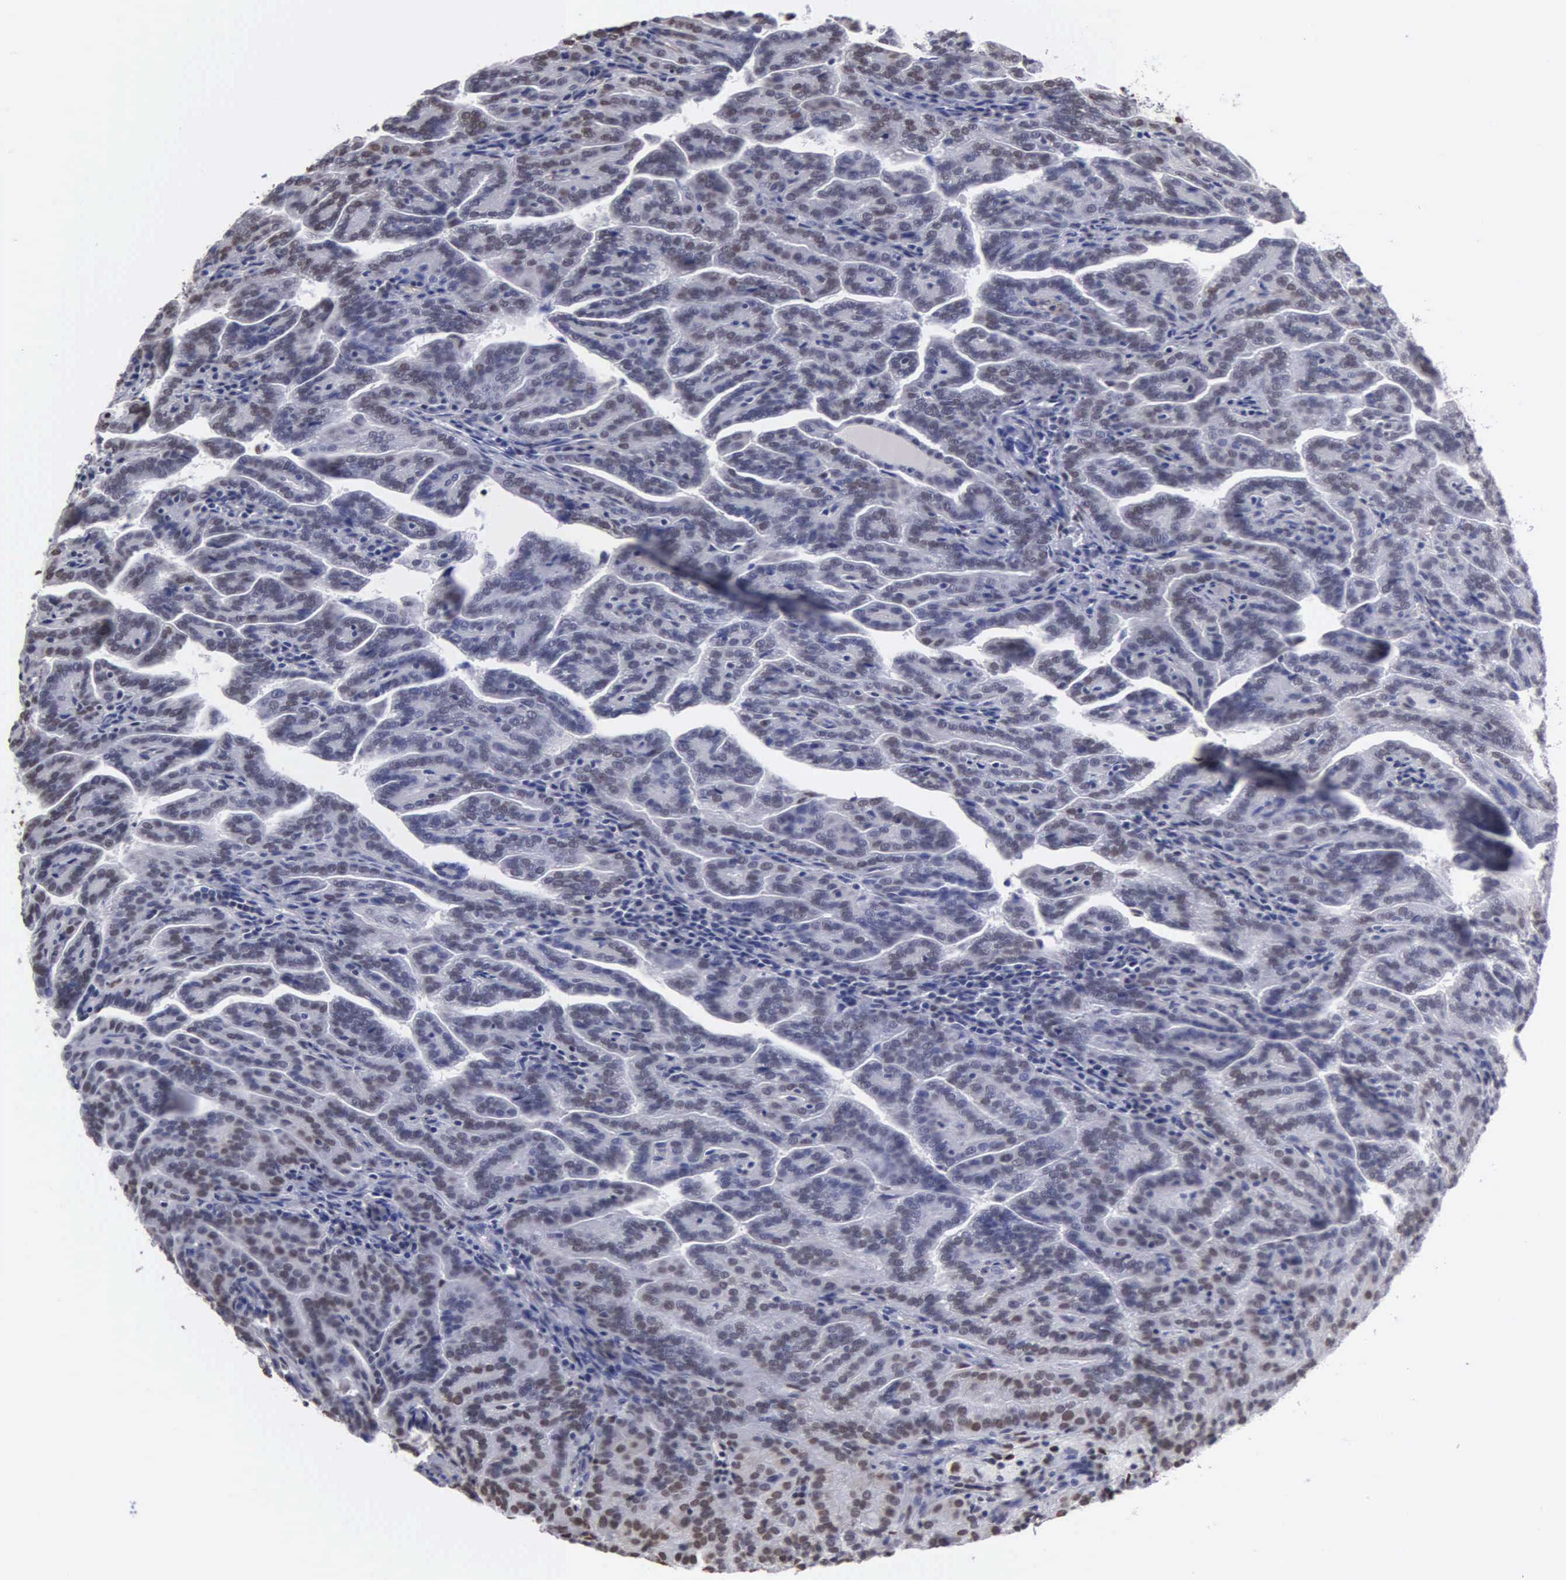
{"staining": {"intensity": "weak", "quantity": "<25%", "location": "nuclear"}, "tissue": "renal cancer", "cell_type": "Tumor cells", "image_type": "cancer", "snomed": [{"axis": "morphology", "description": "Adenocarcinoma, NOS"}, {"axis": "topography", "description": "Kidney"}], "caption": "Immunohistochemistry (IHC) of renal cancer reveals no staining in tumor cells.", "gene": "CCNG1", "patient": {"sex": "male", "age": 61}}